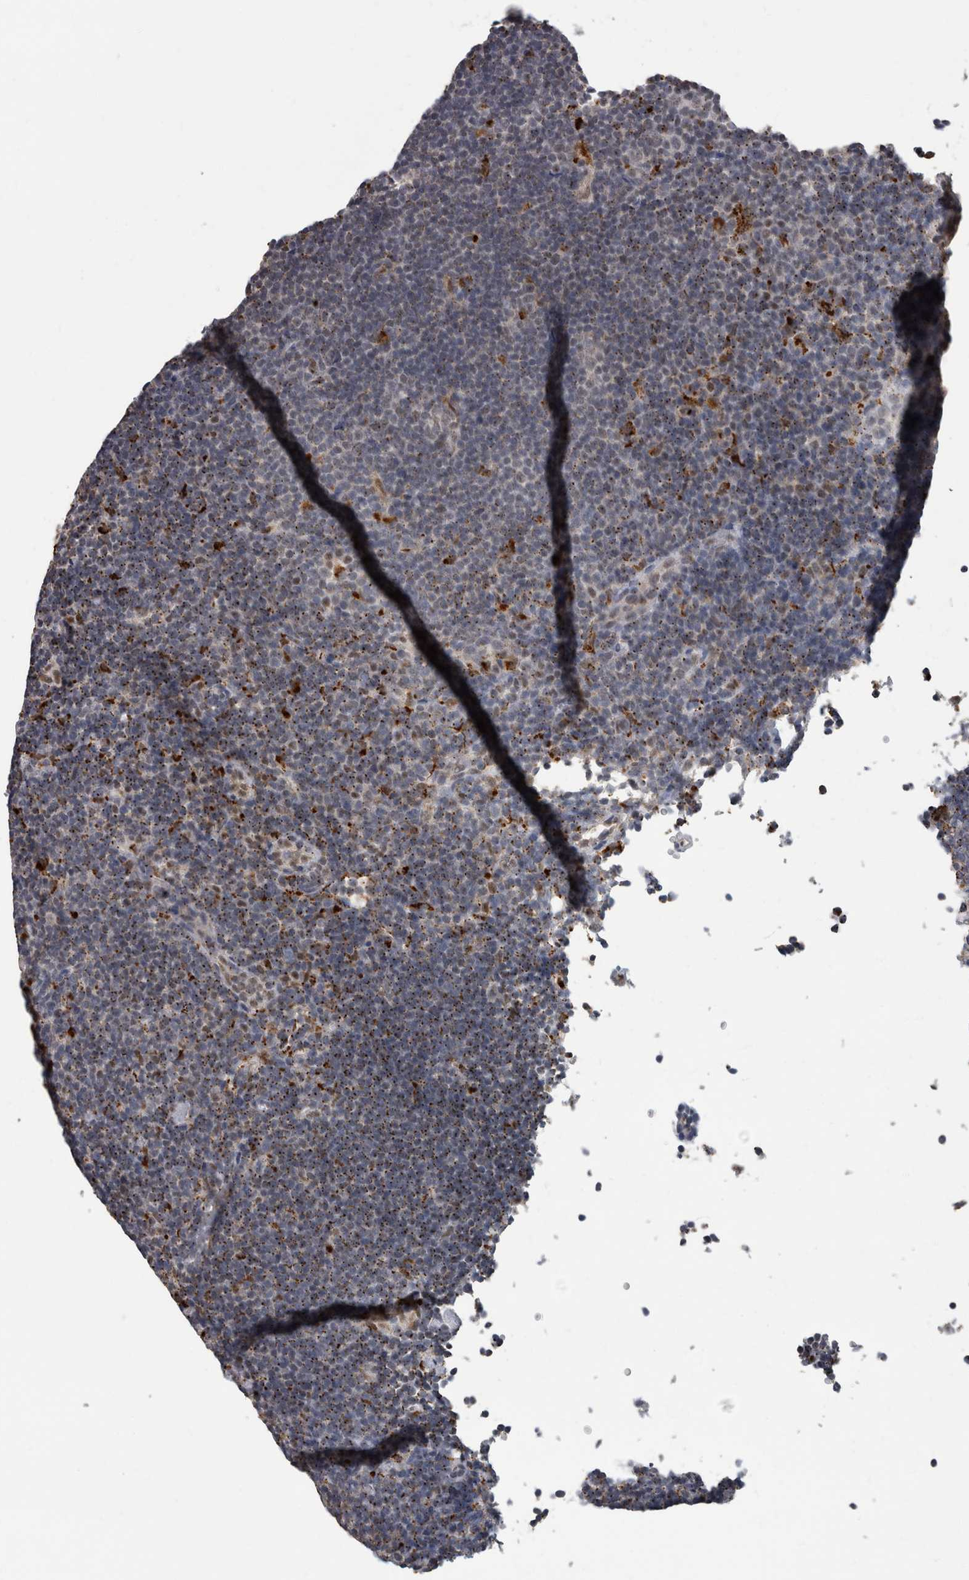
{"staining": {"intensity": "negative", "quantity": "none", "location": "none"}, "tissue": "lymphoma", "cell_type": "Tumor cells", "image_type": "cancer", "snomed": [{"axis": "morphology", "description": "Hodgkin's disease, NOS"}, {"axis": "topography", "description": "Lymph node"}], "caption": "Immunohistochemistry of human lymphoma exhibits no staining in tumor cells.", "gene": "NAAA", "patient": {"sex": "female", "age": 57}}